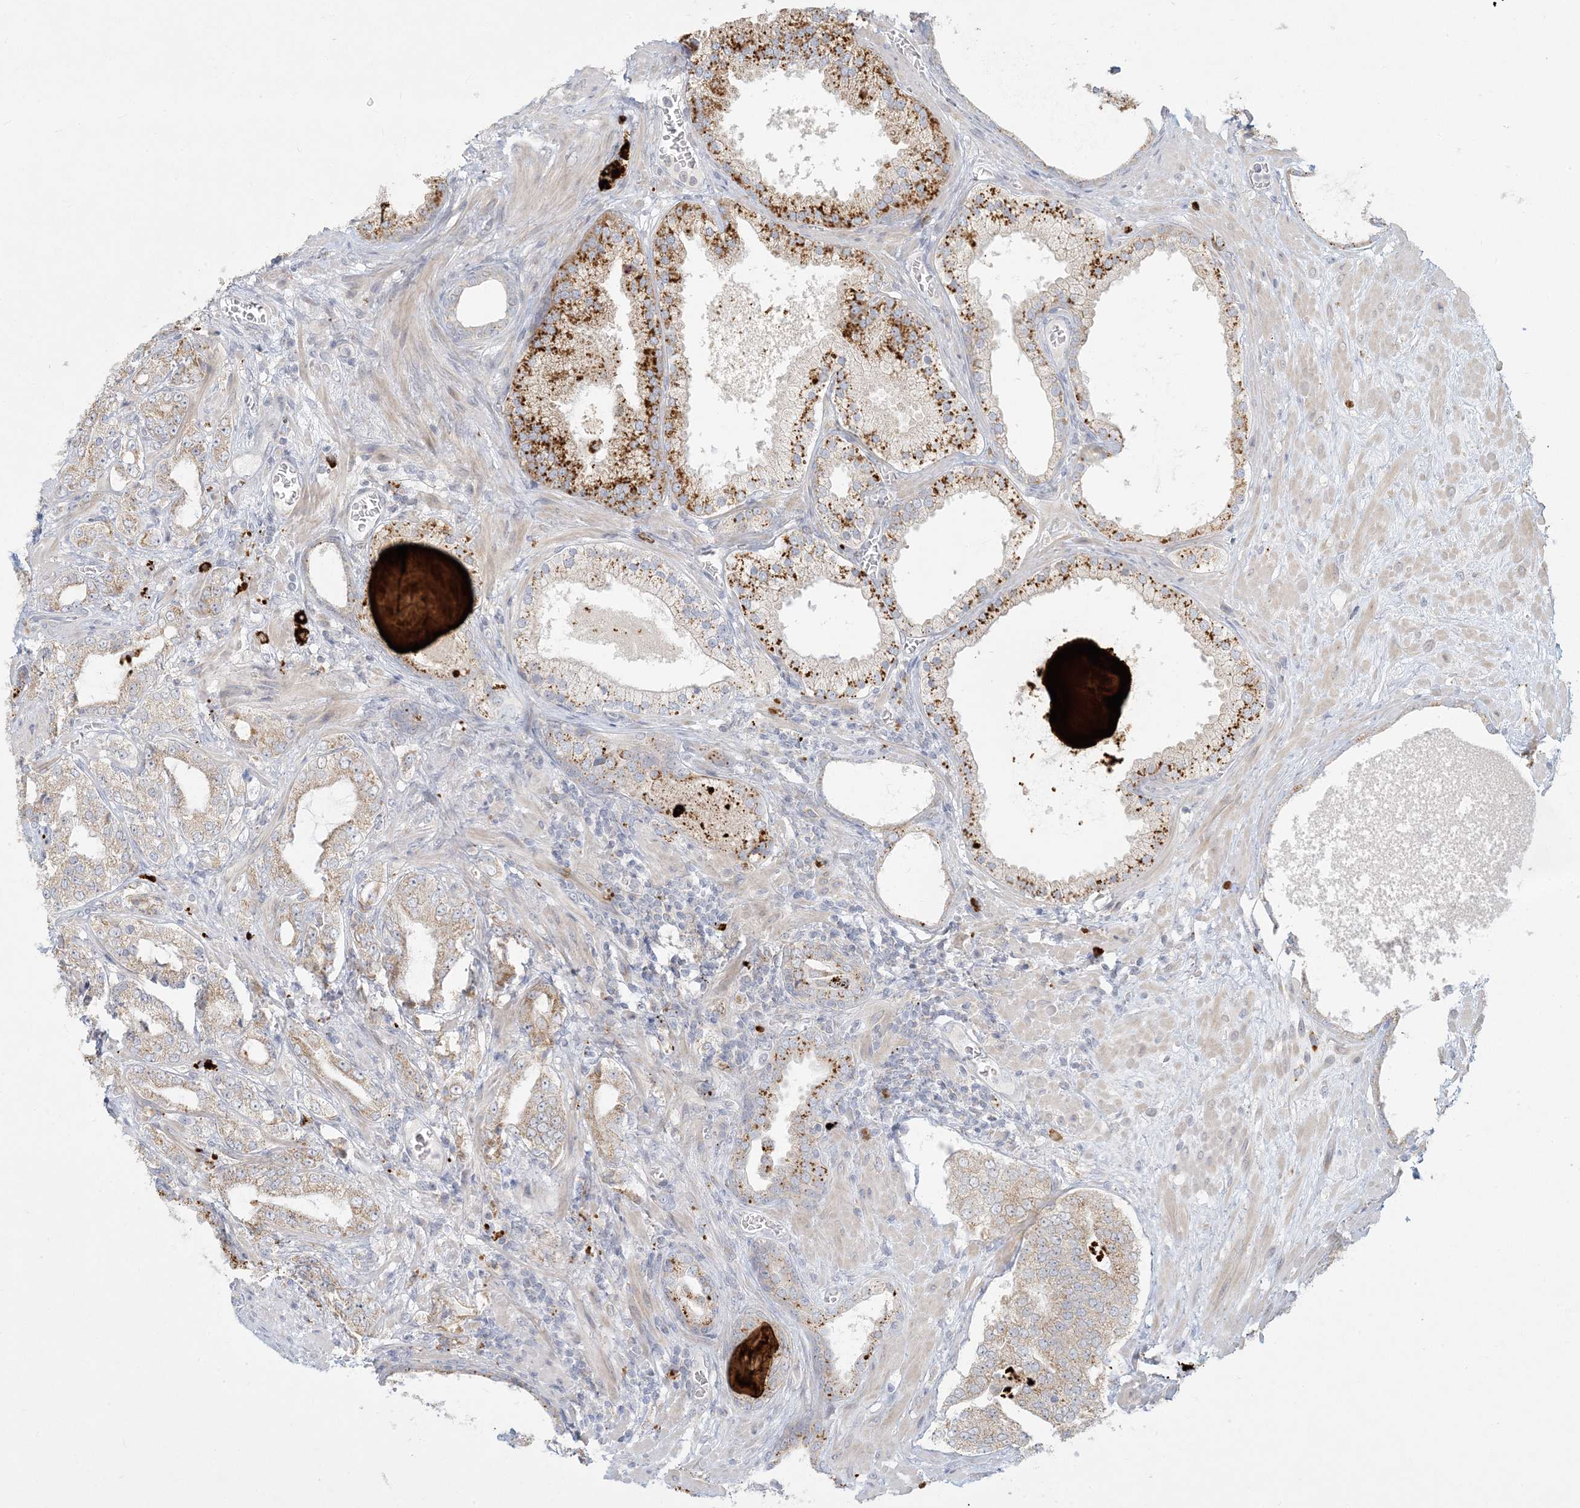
{"staining": {"intensity": "weak", "quantity": "25%-75%", "location": "cytoplasmic/membranous"}, "tissue": "prostate cancer", "cell_type": "Tumor cells", "image_type": "cancer", "snomed": [{"axis": "morphology", "description": "Adenocarcinoma, High grade"}, {"axis": "topography", "description": "Prostate"}], "caption": "A brown stain labels weak cytoplasmic/membranous staining of a protein in human prostate adenocarcinoma (high-grade) tumor cells. Using DAB (3,3'-diaminobenzidine) (brown) and hematoxylin (blue) stains, captured at high magnification using brightfield microscopy.", "gene": "MCAT", "patient": {"sex": "male", "age": 64}}